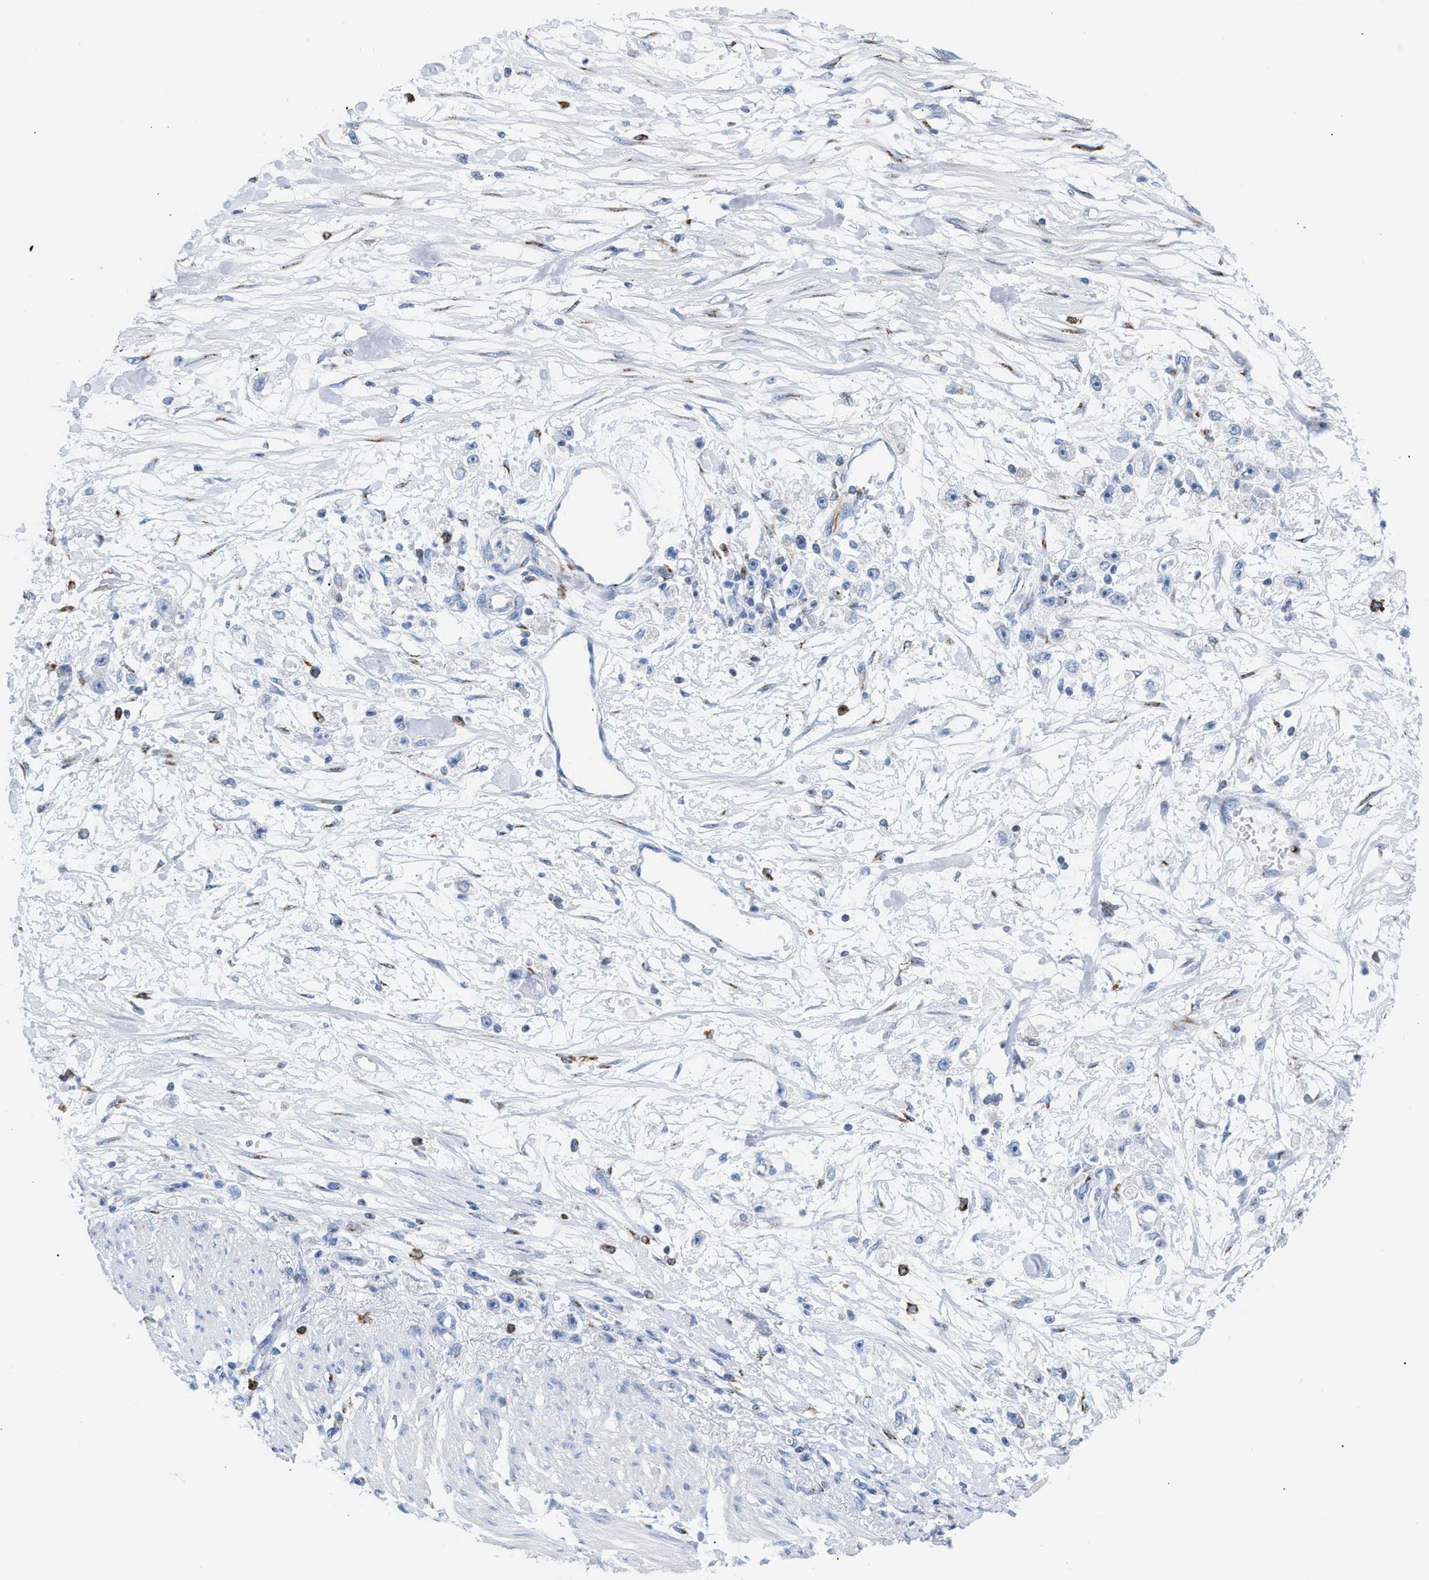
{"staining": {"intensity": "negative", "quantity": "none", "location": "none"}, "tissue": "stomach cancer", "cell_type": "Tumor cells", "image_type": "cancer", "snomed": [{"axis": "morphology", "description": "Adenocarcinoma, NOS"}, {"axis": "topography", "description": "Stomach"}], "caption": "Immunohistochemistry histopathology image of human adenocarcinoma (stomach) stained for a protein (brown), which exhibits no staining in tumor cells.", "gene": "TACC3", "patient": {"sex": "female", "age": 59}}